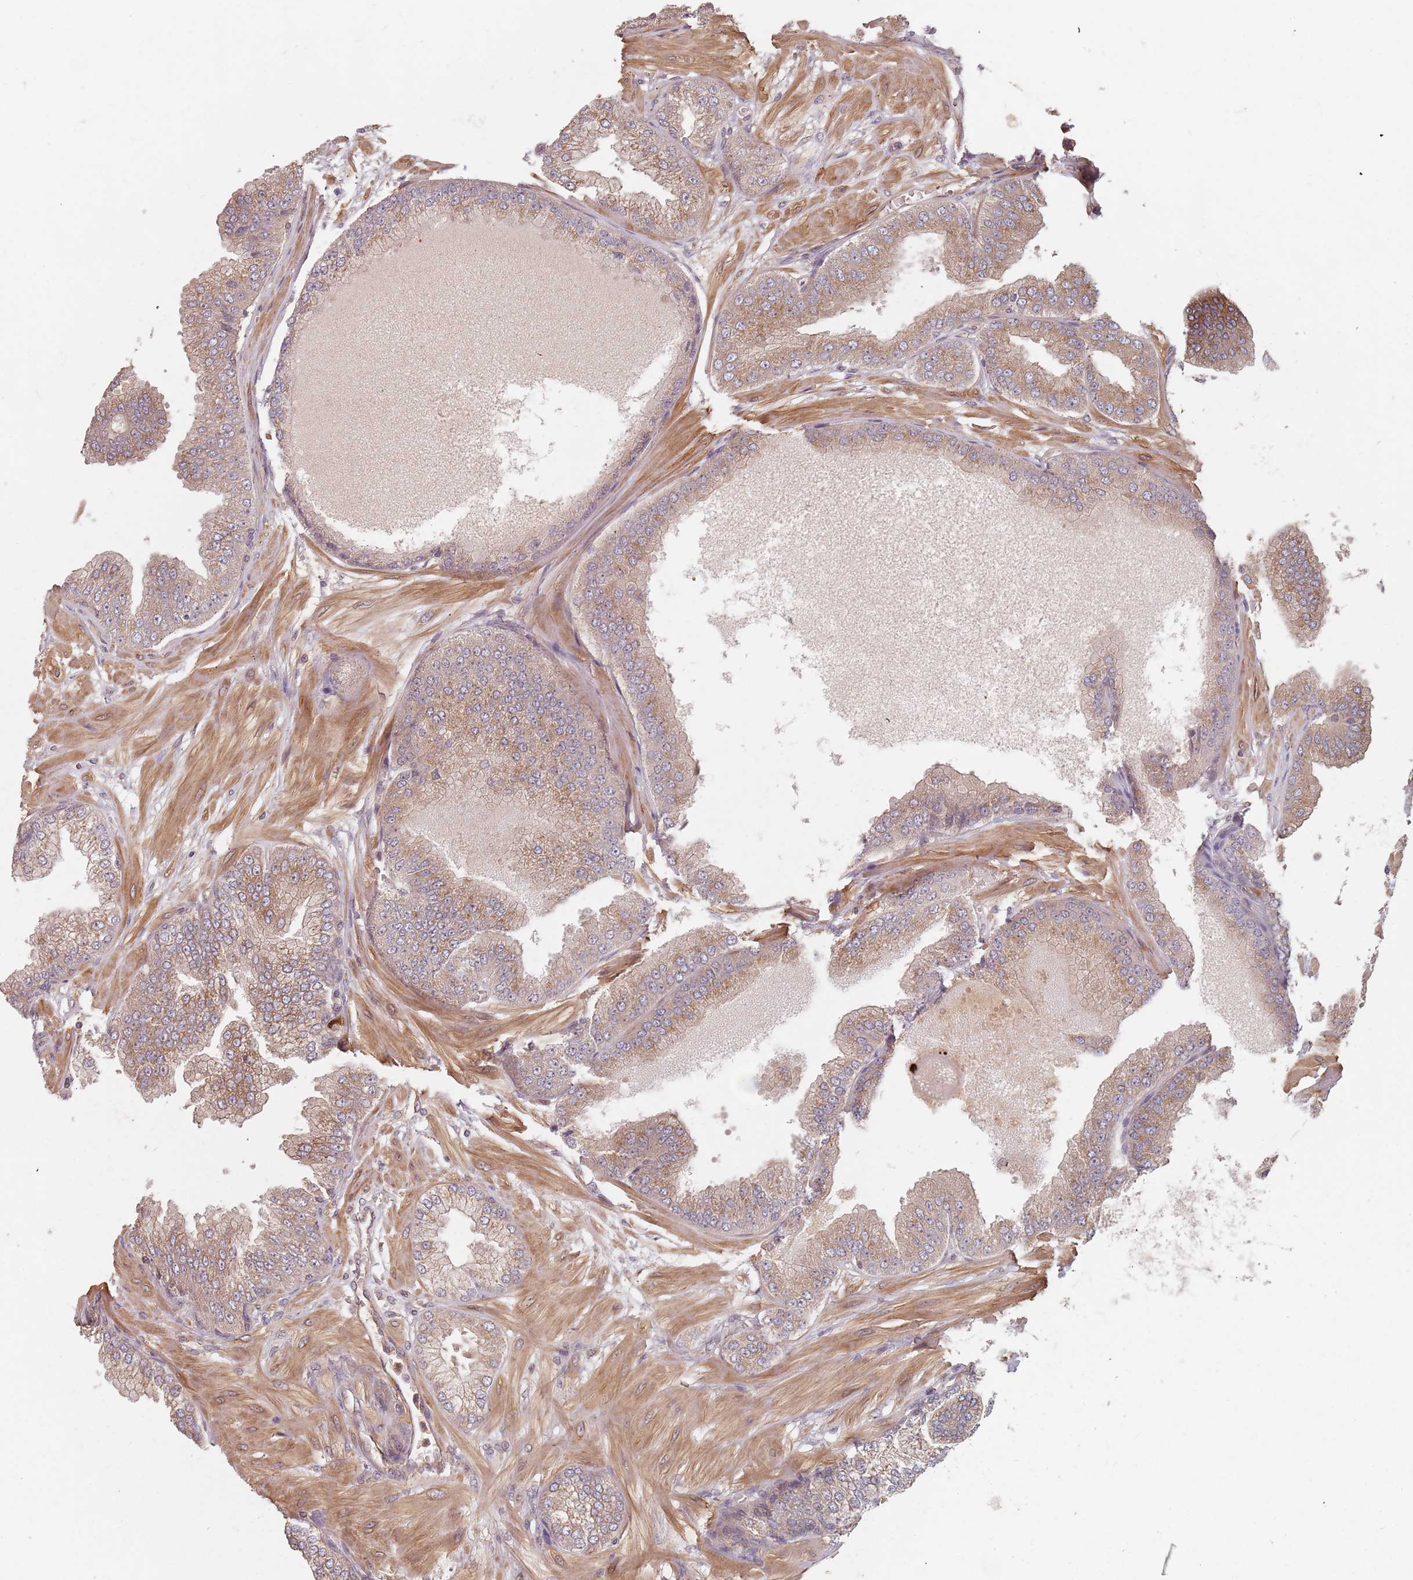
{"staining": {"intensity": "moderate", "quantity": ">75%", "location": "cytoplasmic/membranous"}, "tissue": "prostate cancer", "cell_type": "Tumor cells", "image_type": "cancer", "snomed": [{"axis": "morphology", "description": "Adenocarcinoma, Low grade"}, {"axis": "topography", "description": "Prostate"}], "caption": "Human low-grade adenocarcinoma (prostate) stained for a protein (brown) exhibits moderate cytoplasmic/membranous positive staining in approximately >75% of tumor cells.", "gene": "C3orf14", "patient": {"sex": "male", "age": 55}}